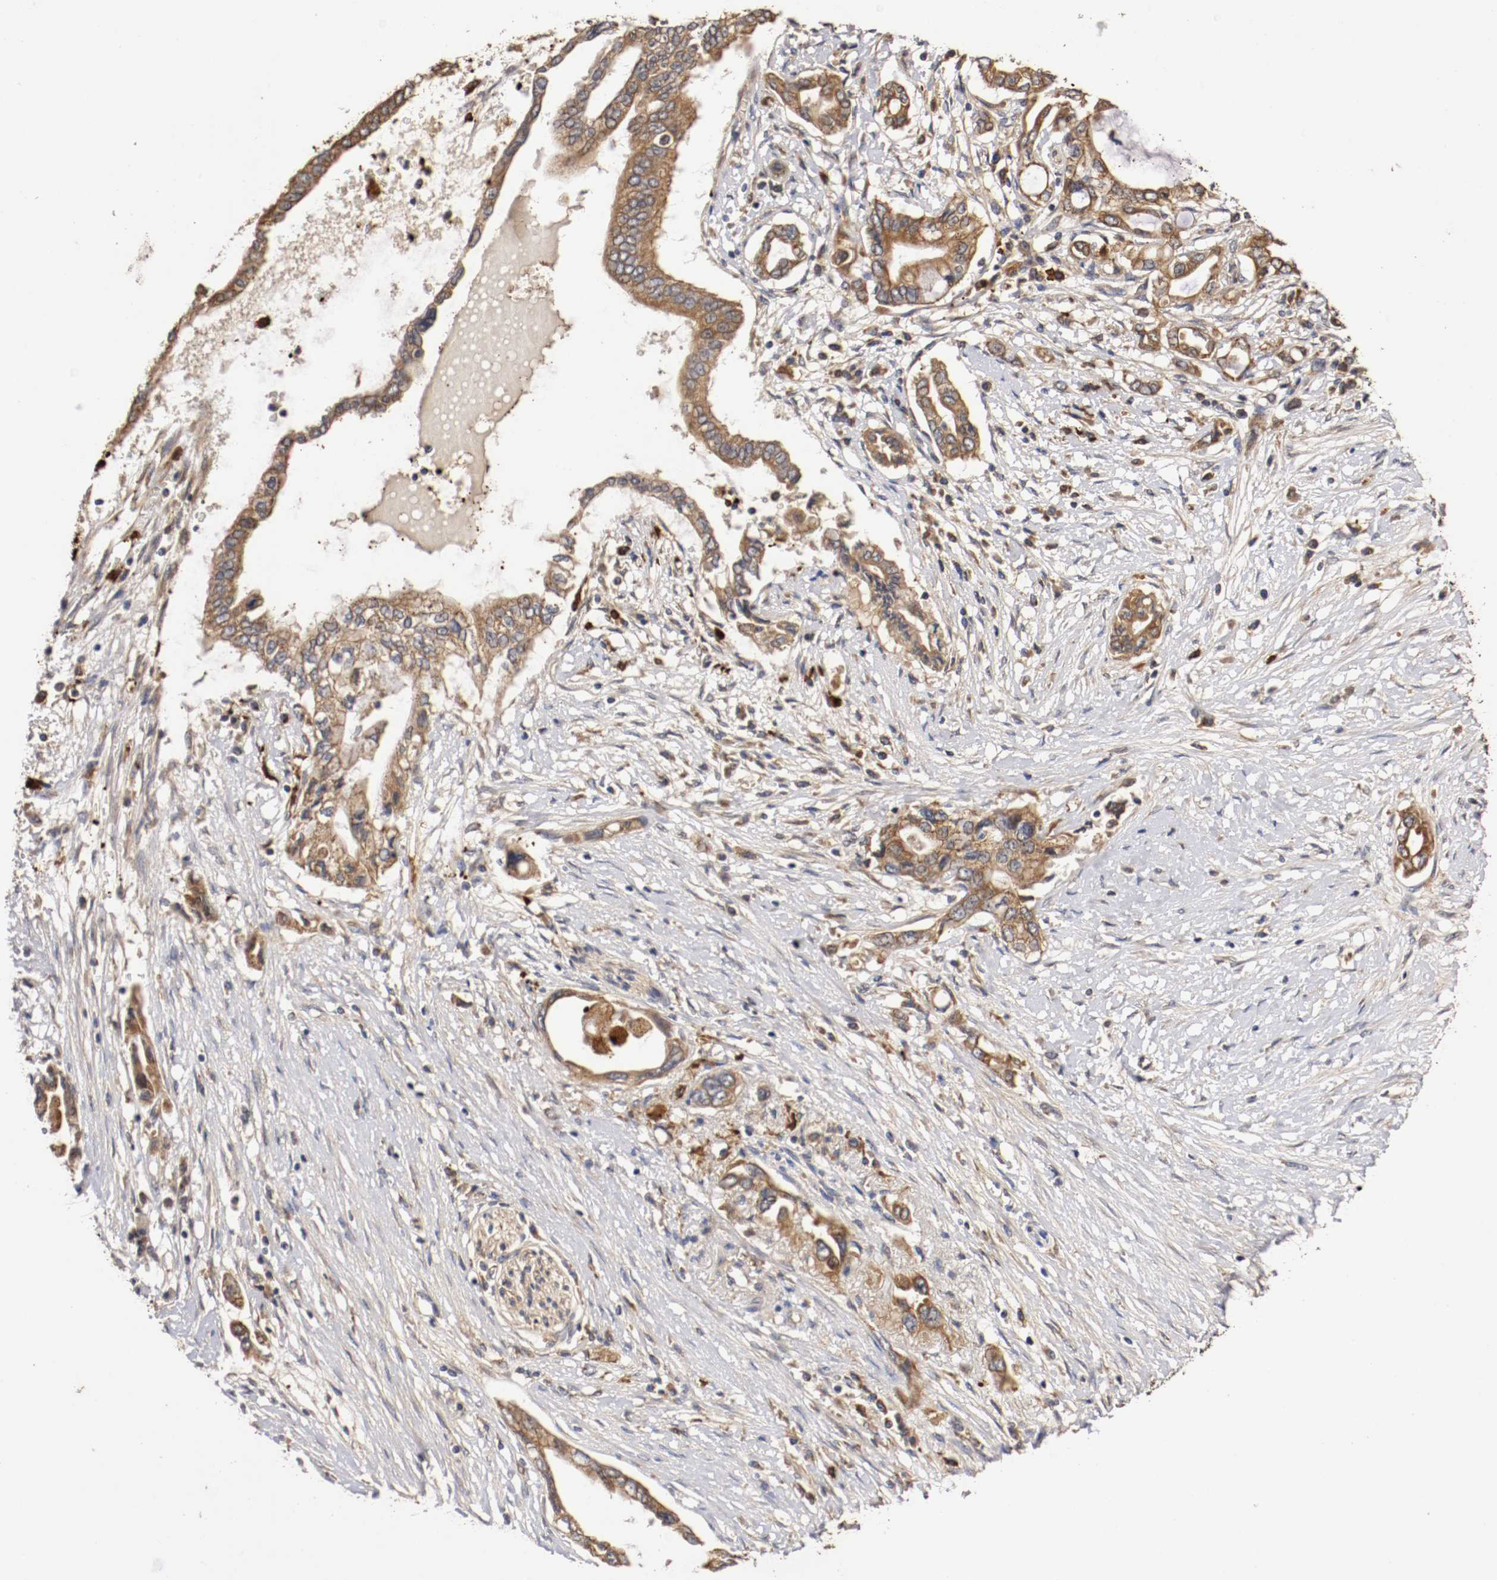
{"staining": {"intensity": "moderate", "quantity": ">75%", "location": "cytoplasmic/membranous"}, "tissue": "pancreatic cancer", "cell_type": "Tumor cells", "image_type": "cancer", "snomed": [{"axis": "morphology", "description": "Adenocarcinoma, NOS"}, {"axis": "topography", "description": "Pancreas"}], "caption": "A high-resolution histopathology image shows immunohistochemistry staining of pancreatic adenocarcinoma, which displays moderate cytoplasmic/membranous expression in approximately >75% of tumor cells. (DAB = brown stain, brightfield microscopy at high magnification).", "gene": "VEZT", "patient": {"sex": "female", "age": 57}}